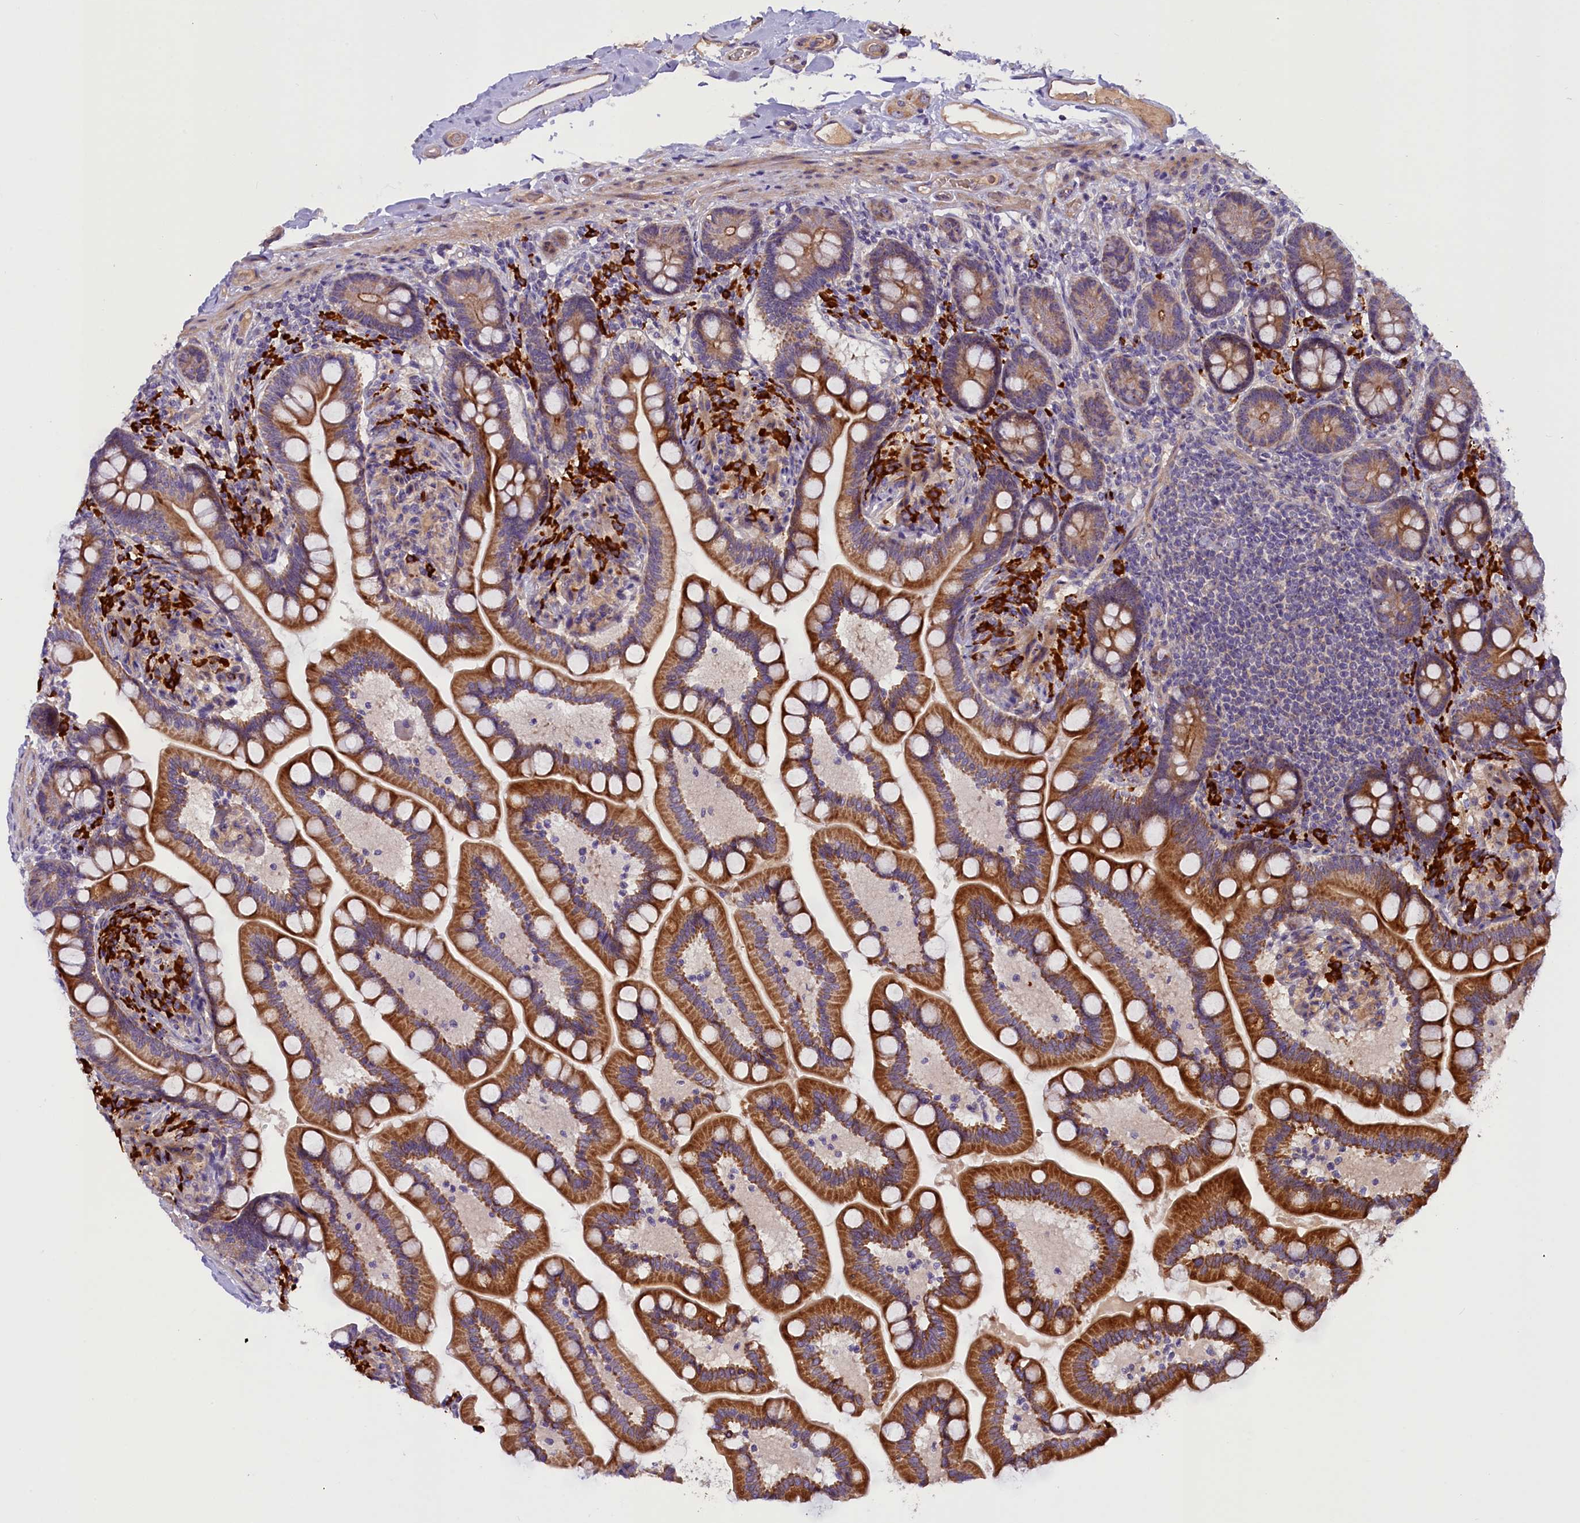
{"staining": {"intensity": "strong", "quantity": ">75%", "location": "cytoplasmic/membranous"}, "tissue": "small intestine", "cell_type": "Glandular cells", "image_type": "normal", "snomed": [{"axis": "morphology", "description": "Normal tissue, NOS"}, {"axis": "topography", "description": "Small intestine"}], "caption": "Strong cytoplasmic/membranous expression is appreciated in approximately >75% of glandular cells in benign small intestine.", "gene": "FRY", "patient": {"sex": "female", "age": 64}}